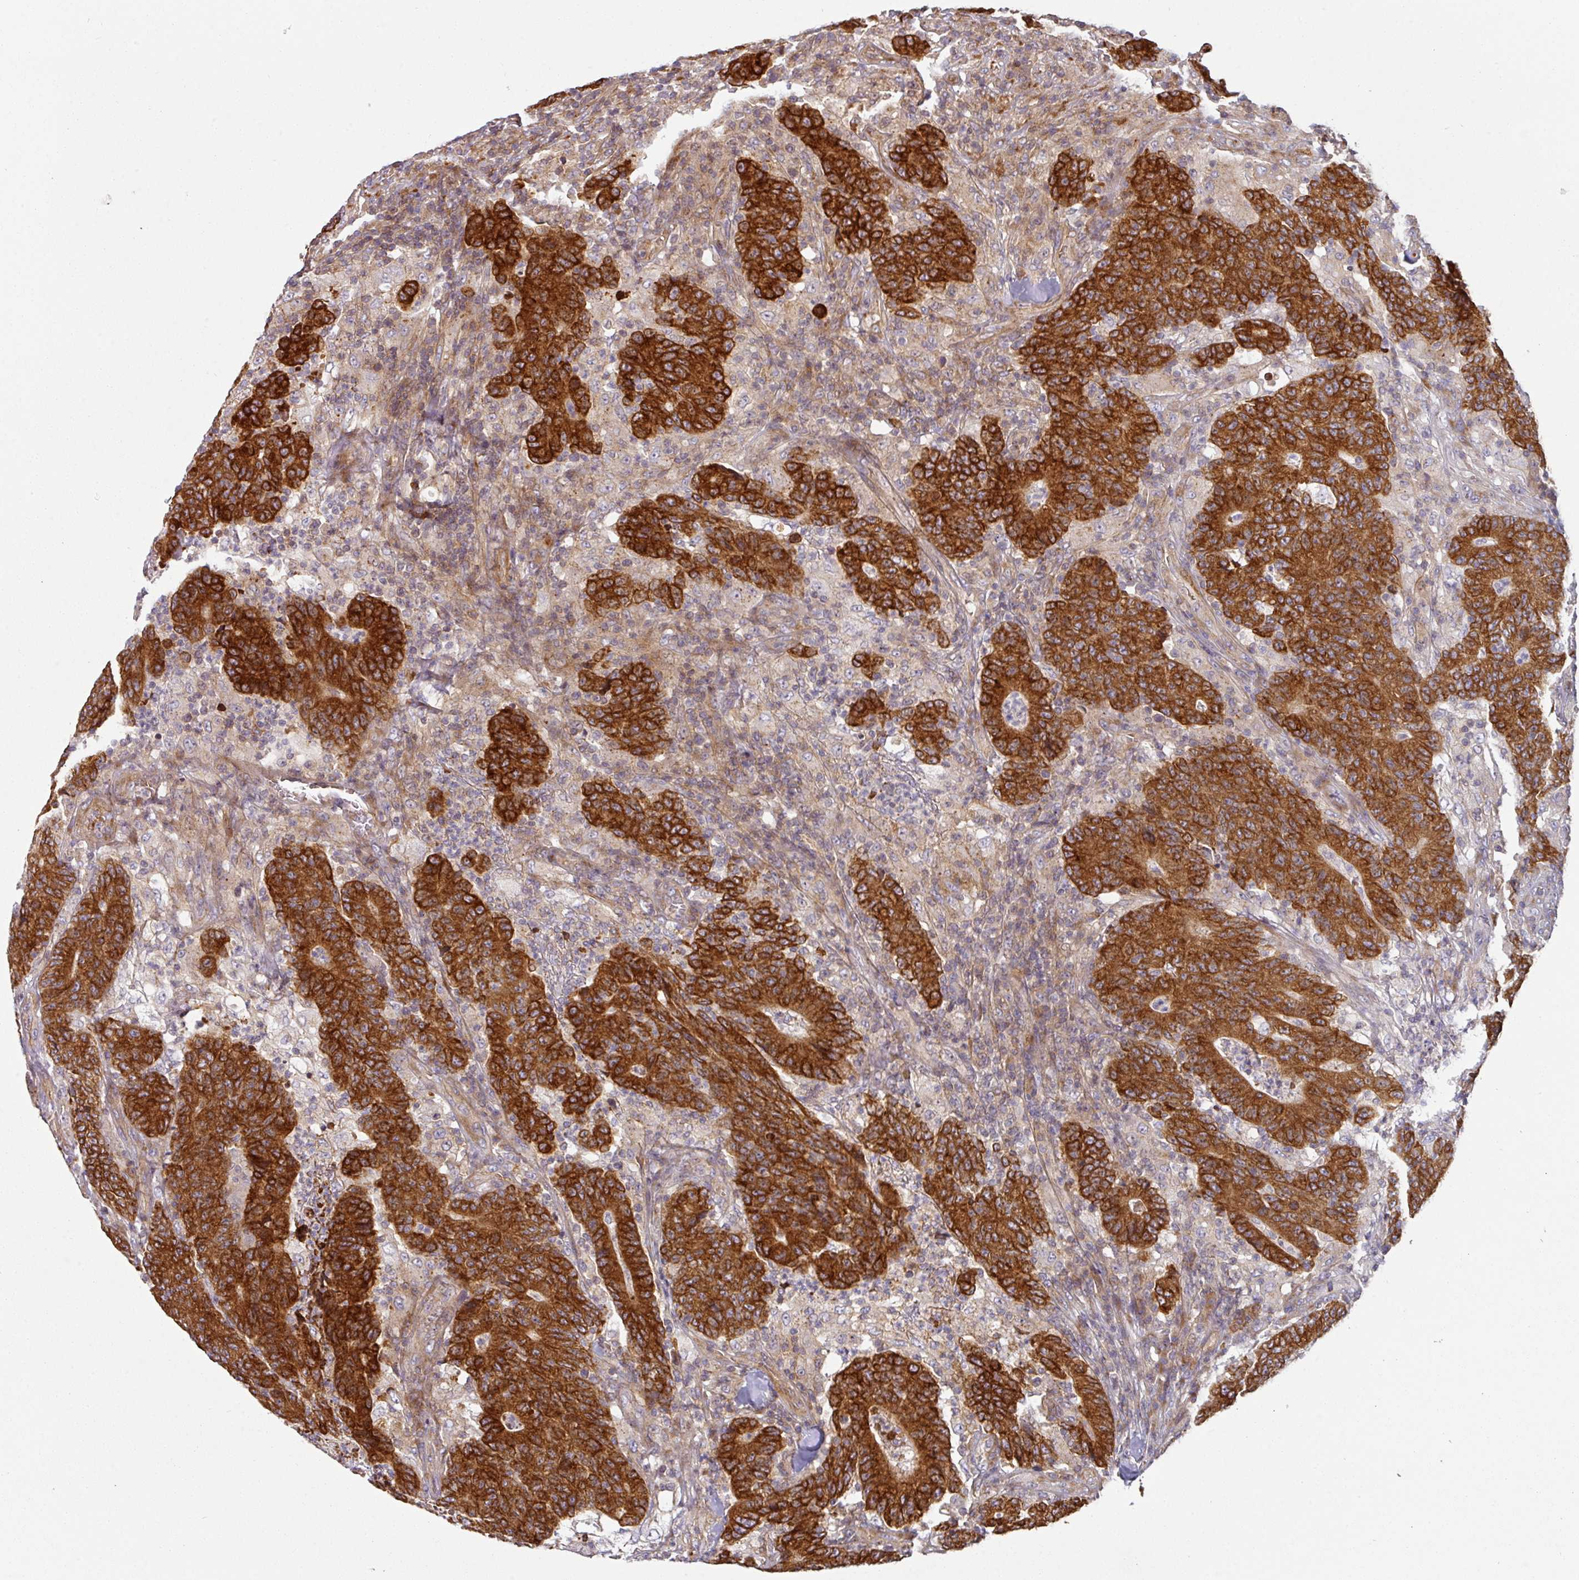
{"staining": {"intensity": "strong", "quantity": ">75%", "location": "cytoplasmic/membranous"}, "tissue": "colorectal cancer", "cell_type": "Tumor cells", "image_type": "cancer", "snomed": [{"axis": "morphology", "description": "Adenocarcinoma, NOS"}, {"axis": "topography", "description": "Colon"}], "caption": "This is a histology image of immunohistochemistry staining of colorectal adenocarcinoma, which shows strong positivity in the cytoplasmic/membranous of tumor cells.", "gene": "CASP2", "patient": {"sex": "female", "age": 75}}